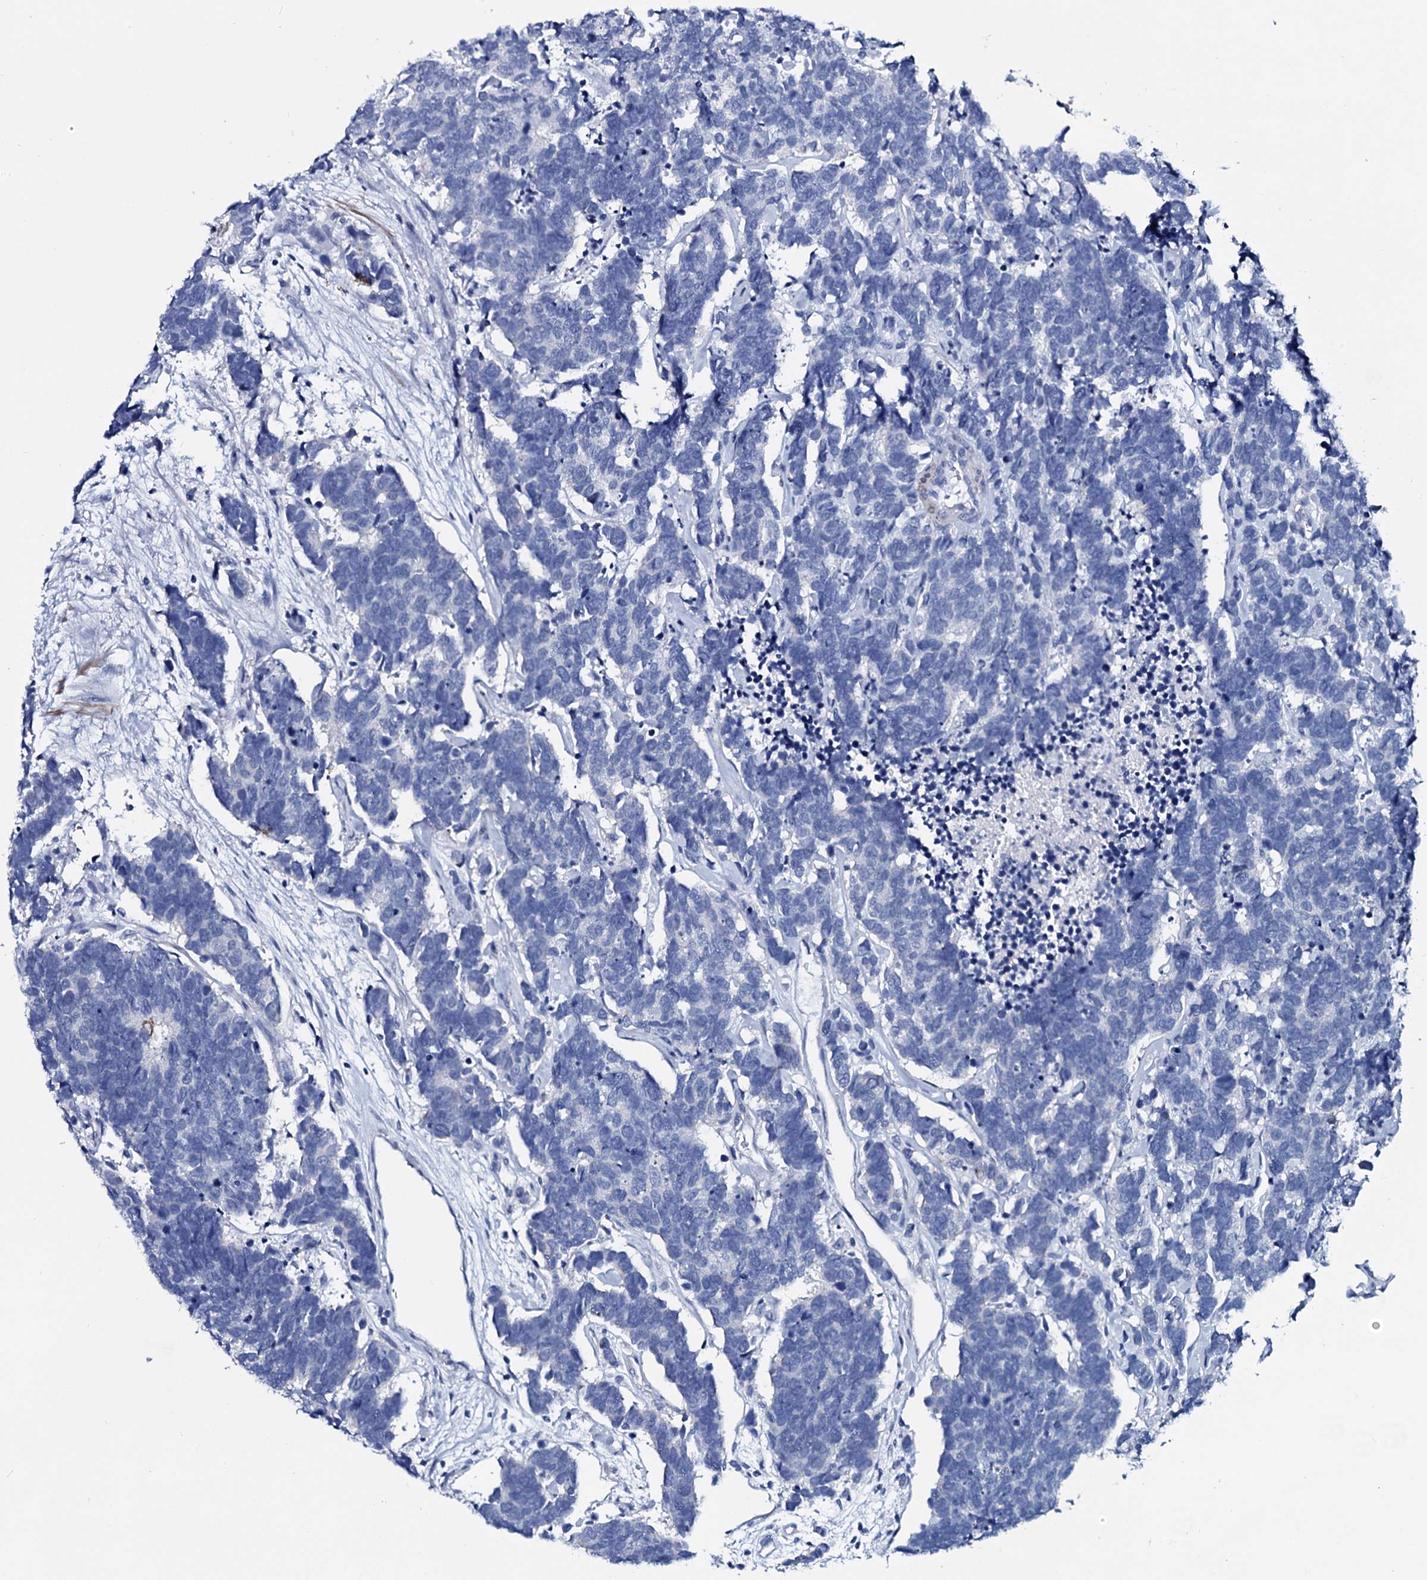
{"staining": {"intensity": "negative", "quantity": "none", "location": "none"}, "tissue": "carcinoid", "cell_type": "Tumor cells", "image_type": "cancer", "snomed": [{"axis": "morphology", "description": "Carcinoma, NOS"}, {"axis": "morphology", "description": "Carcinoid, malignant, NOS"}, {"axis": "topography", "description": "Urinary bladder"}], "caption": "Human malignant carcinoid stained for a protein using IHC displays no staining in tumor cells.", "gene": "GYS2", "patient": {"sex": "male", "age": 57}}